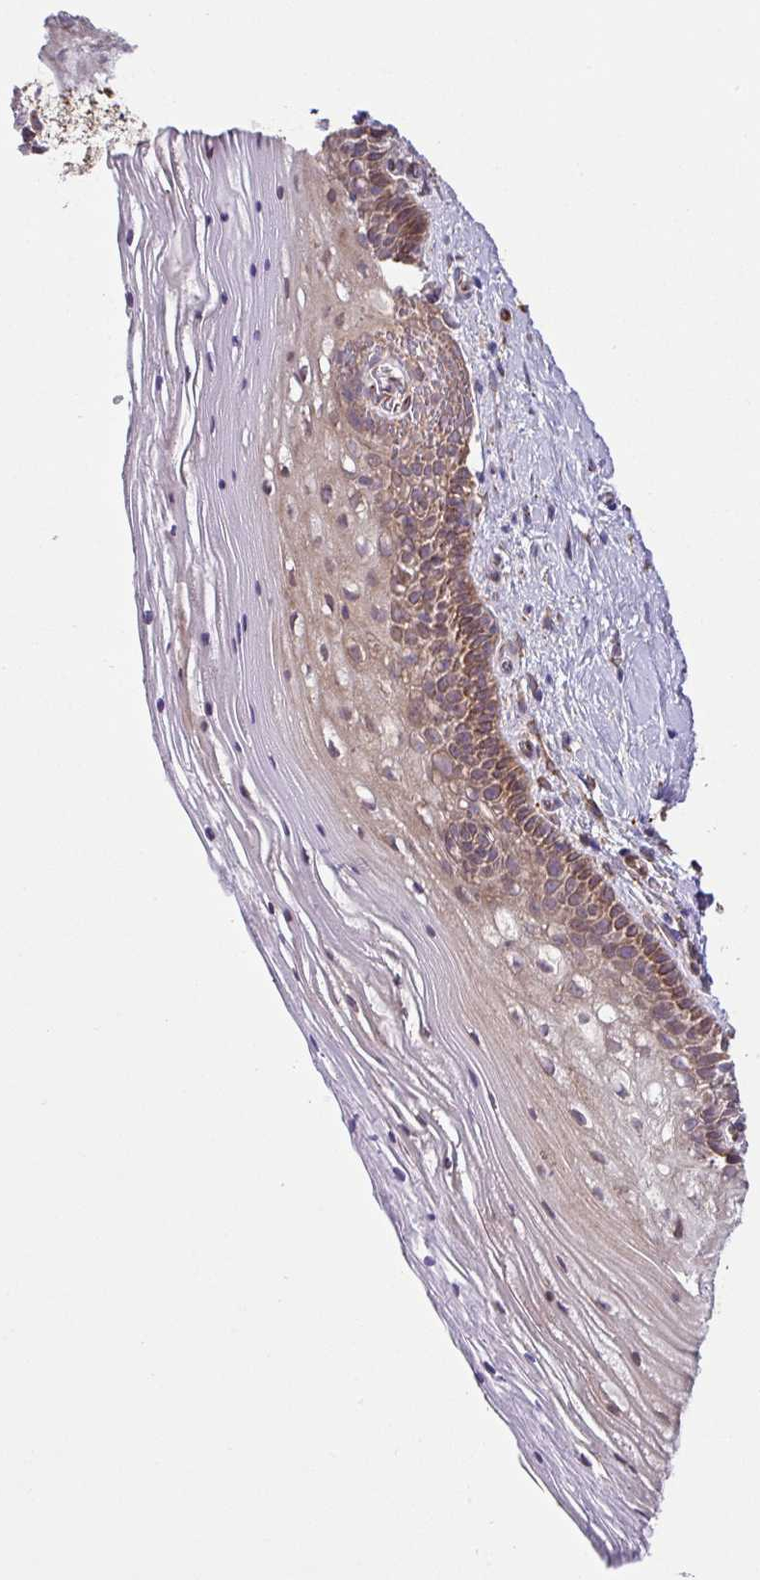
{"staining": {"intensity": "strong", "quantity": ">75%", "location": "cytoplasmic/membranous"}, "tissue": "cervix", "cell_type": "Glandular cells", "image_type": "normal", "snomed": [{"axis": "morphology", "description": "Normal tissue, NOS"}, {"axis": "topography", "description": "Cervix"}], "caption": "High-power microscopy captured an IHC histopathology image of normal cervix, revealing strong cytoplasmic/membranous positivity in approximately >75% of glandular cells. (DAB IHC with brightfield microscopy, high magnification).", "gene": "SLC39A7", "patient": {"sex": "female", "age": 36}}